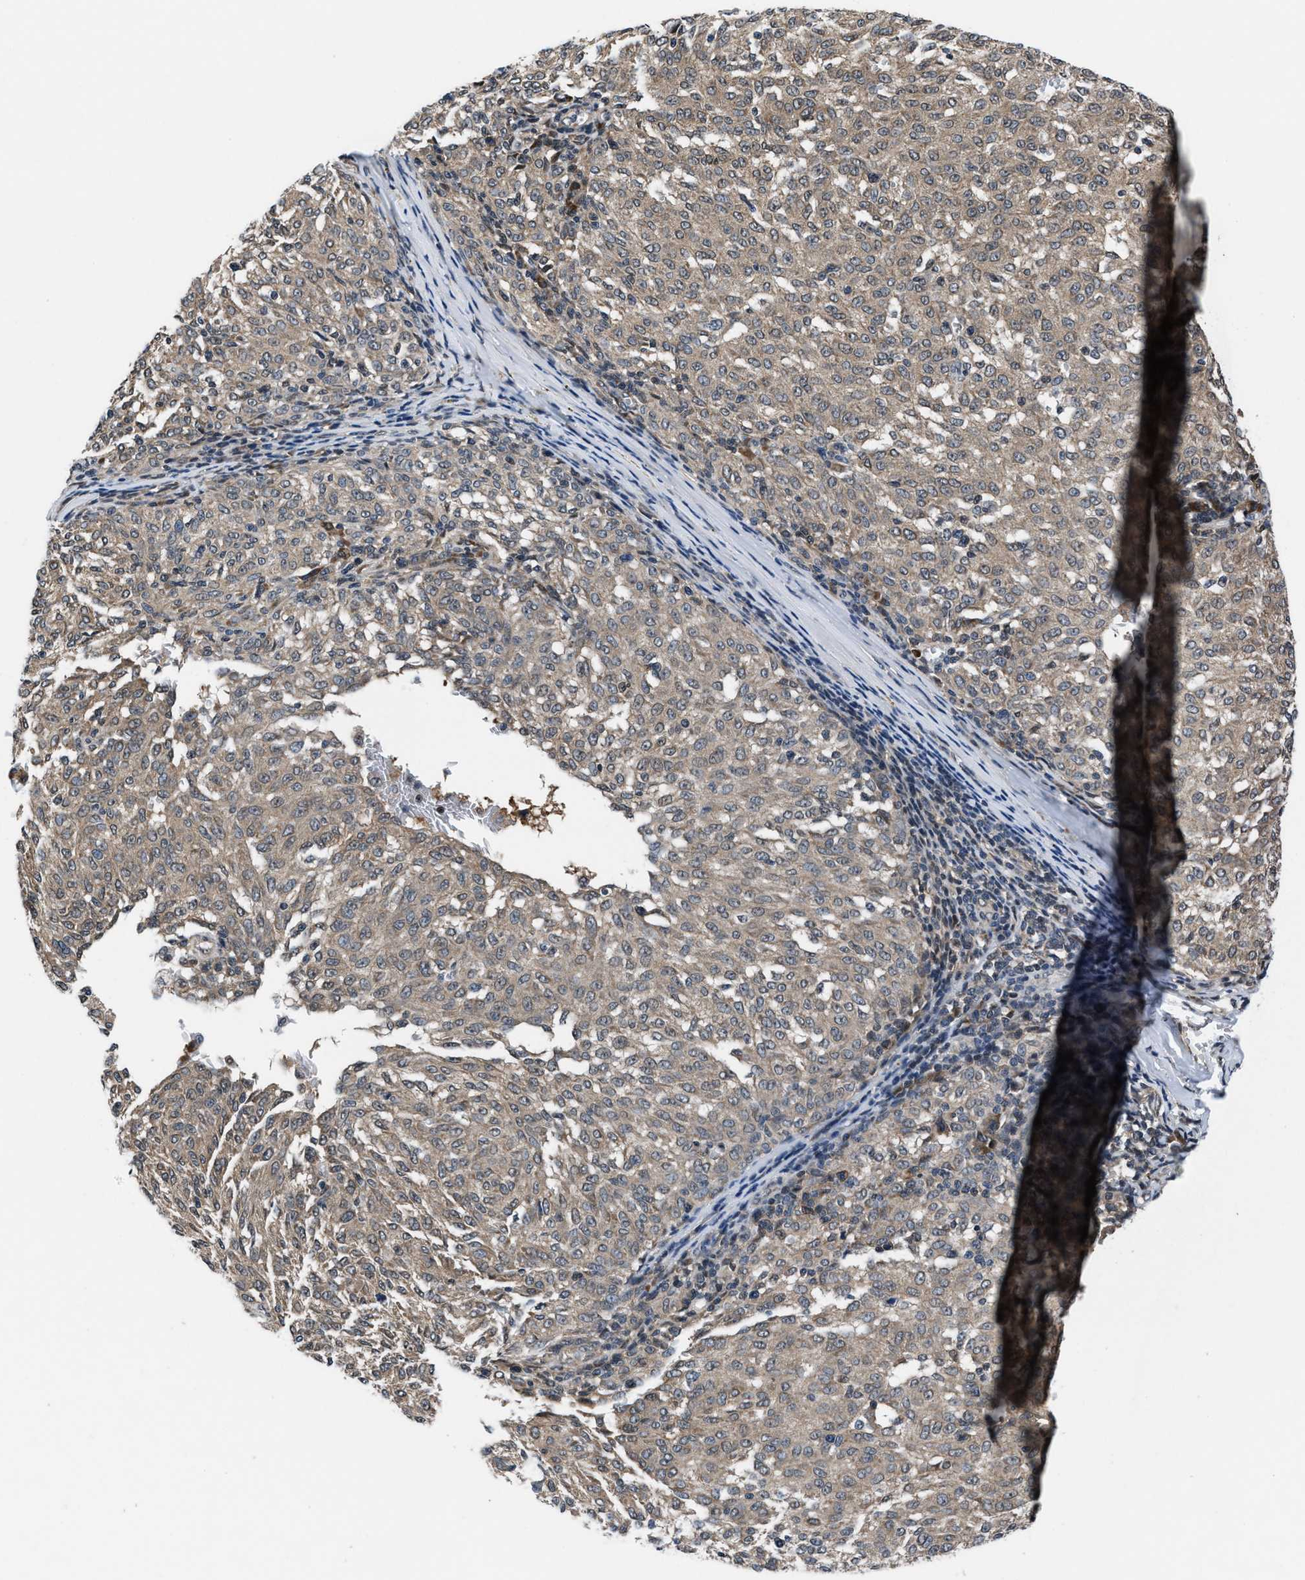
{"staining": {"intensity": "weak", "quantity": ">75%", "location": "cytoplasmic/membranous"}, "tissue": "melanoma", "cell_type": "Tumor cells", "image_type": "cancer", "snomed": [{"axis": "morphology", "description": "Malignant melanoma, NOS"}, {"axis": "topography", "description": "Skin"}], "caption": "Immunohistochemistry (DAB) staining of human malignant melanoma displays weak cytoplasmic/membranous protein expression in about >75% of tumor cells.", "gene": "PRPSAP2", "patient": {"sex": "female", "age": 72}}